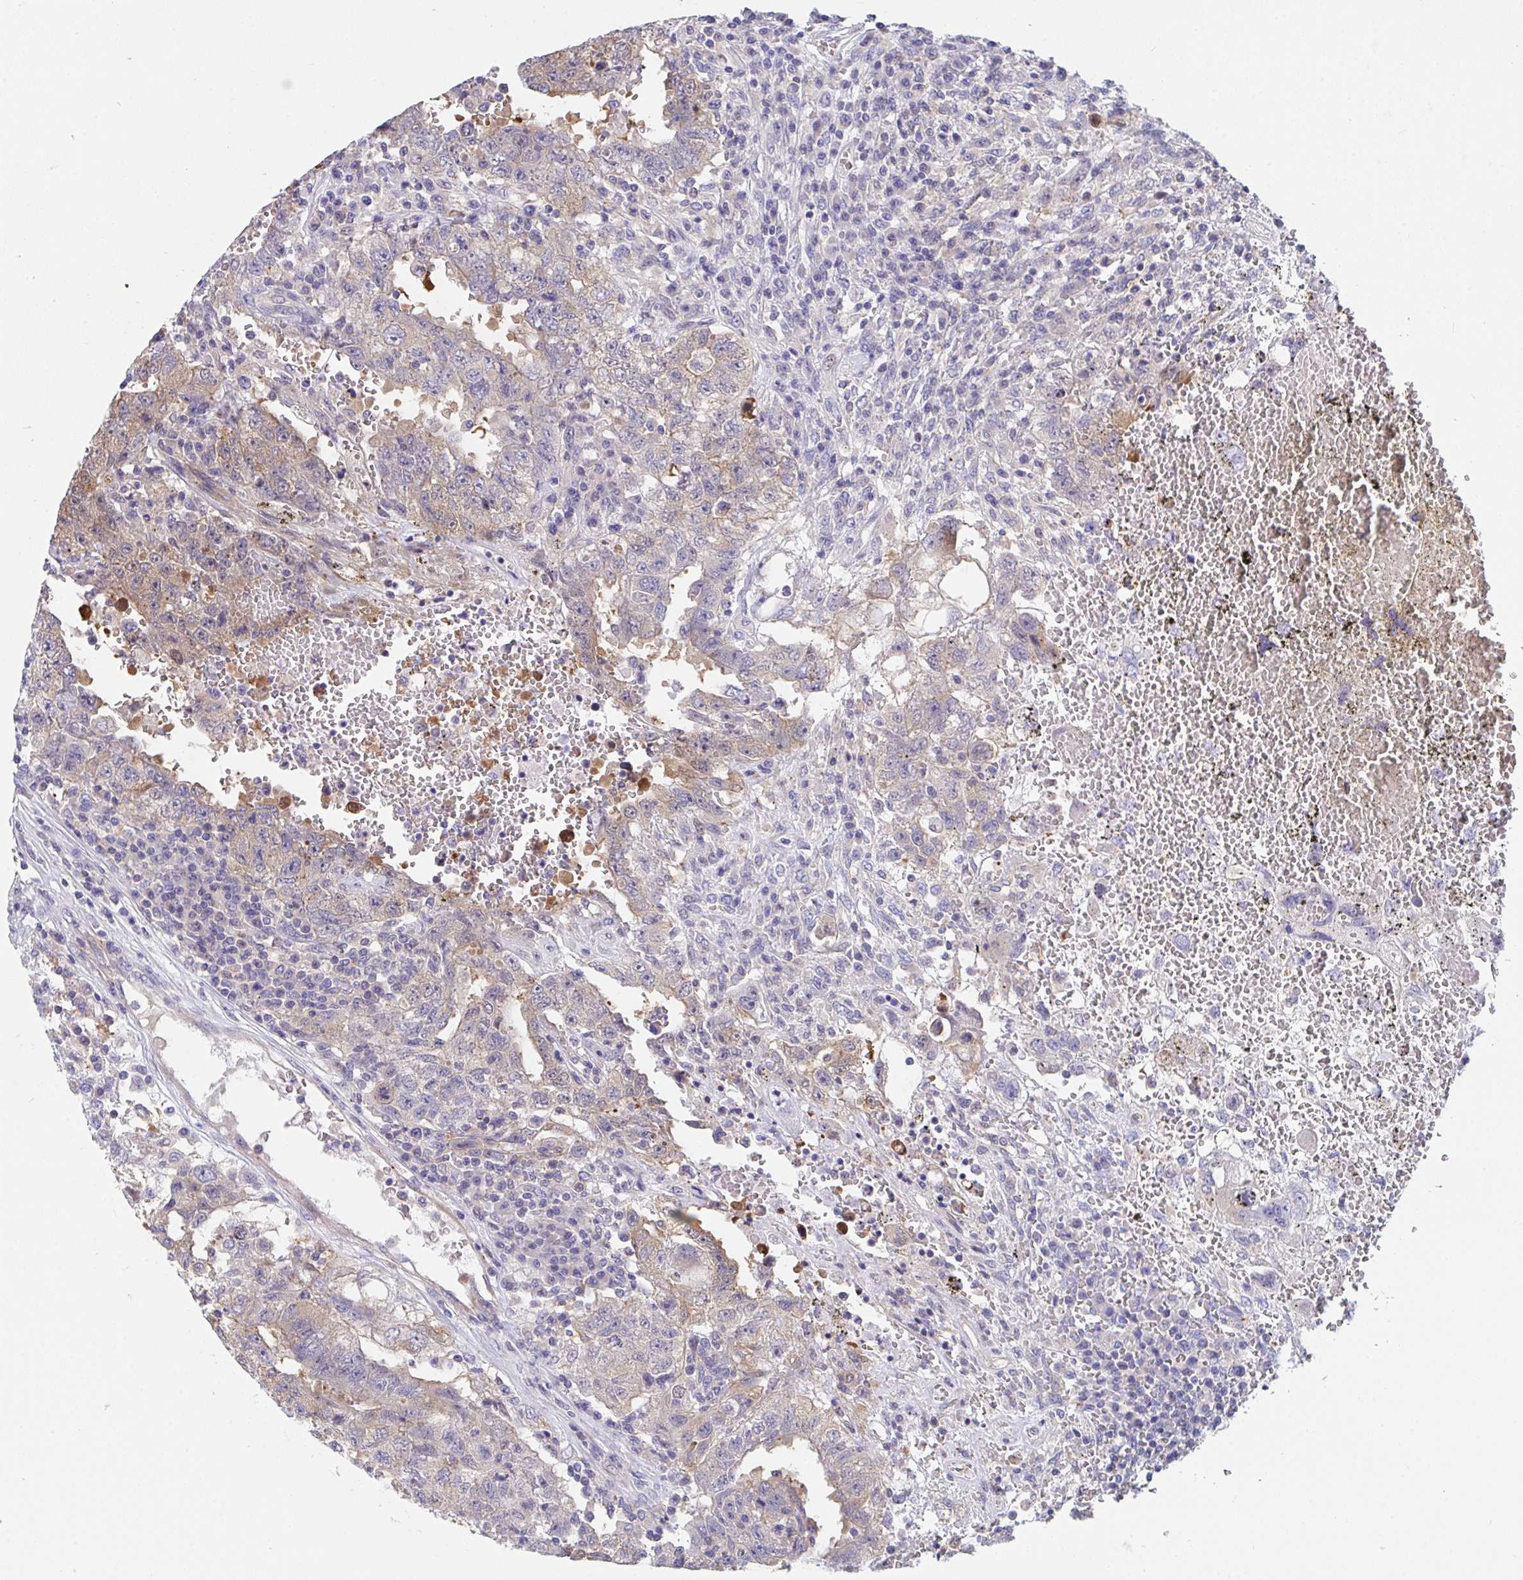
{"staining": {"intensity": "moderate", "quantity": "25%-75%", "location": "cytoplasmic/membranous"}, "tissue": "testis cancer", "cell_type": "Tumor cells", "image_type": "cancer", "snomed": [{"axis": "morphology", "description": "Carcinoma, Embryonal, NOS"}, {"axis": "topography", "description": "Testis"}], "caption": "Immunohistochemical staining of human embryonal carcinoma (testis) demonstrates medium levels of moderate cytoplasmic/membranous protein positivity in approximately 25%-75% of tumor cells.", "gene": "P2RX3", "patient": {"sex": "male", "age": 26}}